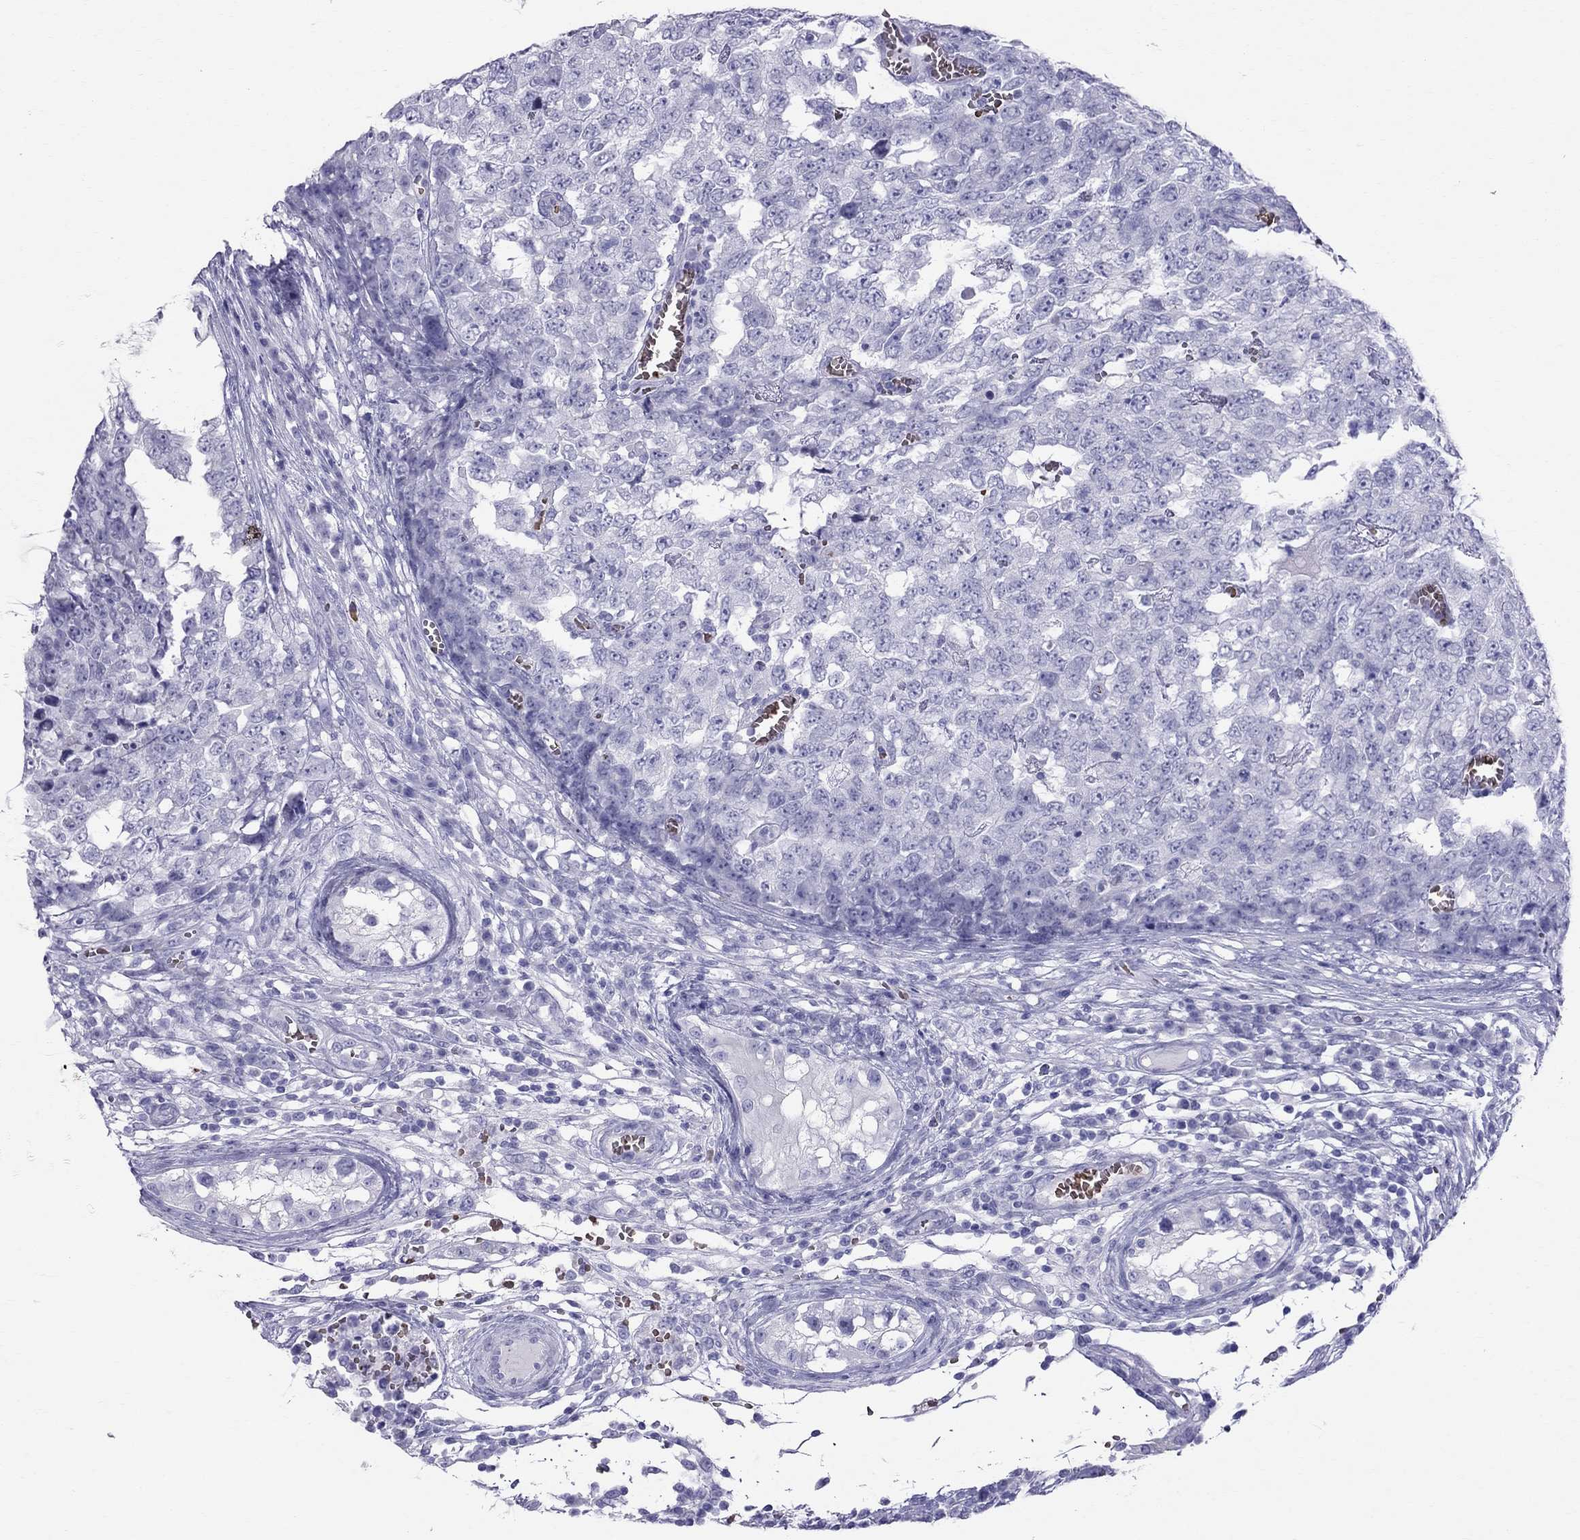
{"staining": {"intensity": "negative", "quantity": "none", "location": "none"}, "tissue": "testis cancer", "cell_type": "Tumor cells", "image_type": "cancer", "snomed": [{"axis": "morphology", "description": "Carcinoma, Embryonal, NOS"}, {"axis": "topography", "description": "Testis"}], "caption": "Image shows no significant protein expression in tumor cells of testis embryonal carcinoma.", "gene": "DNAAF6", "patient": {"sex": "male", "age": 23}}